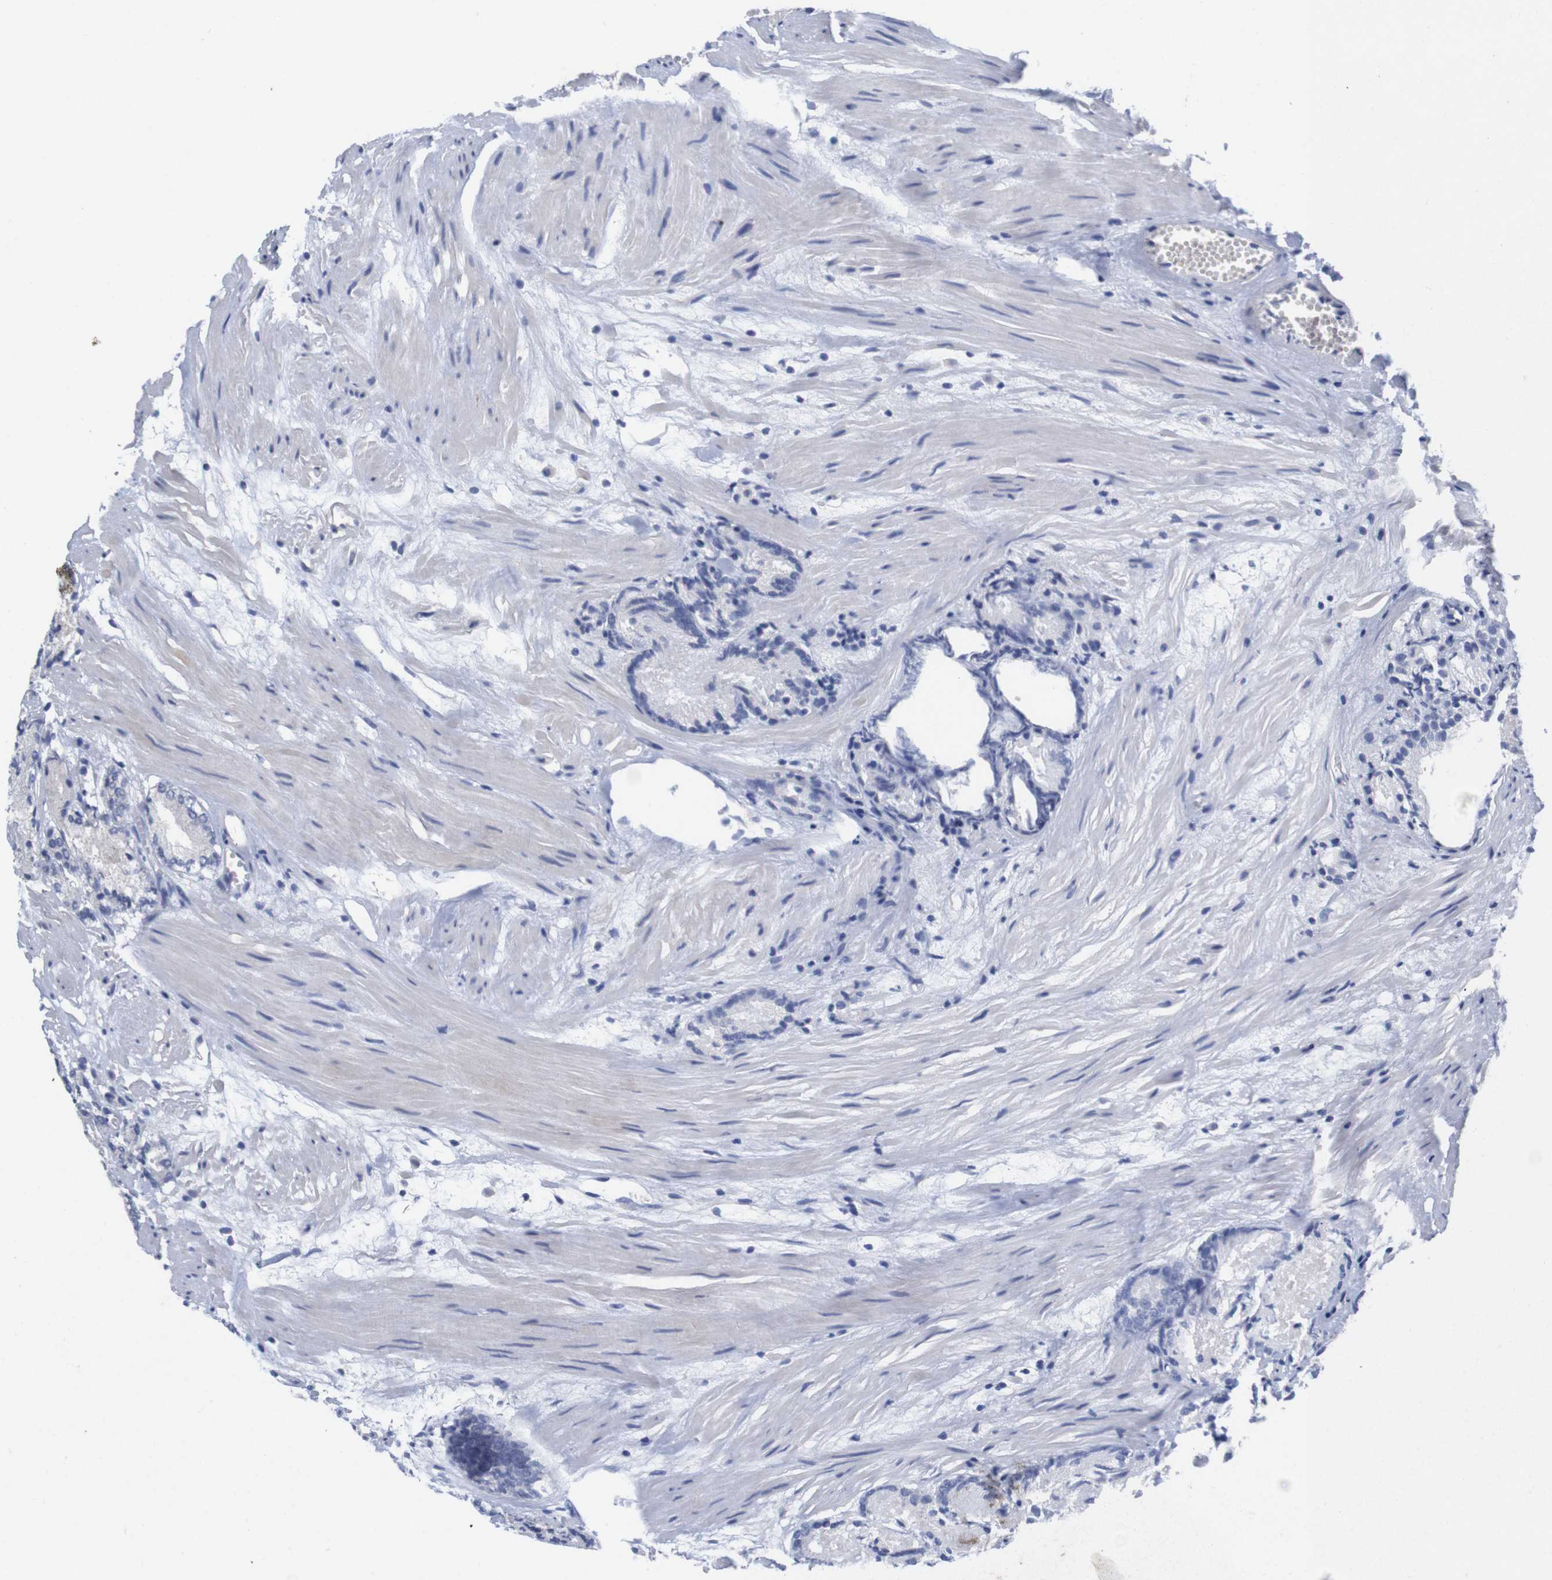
{"staining": {"intensity": "negative", "quantity": "none", "location": "none"}, "tissue": "prostate cancer", "cell_type": "Tumor cells", "image_type": "cancer", "snomed": [{"axis": "morphology", "description": "Adenocarcinoma, Low grade"}, {"axis": "topography", "description": "Prostate"}], "caption": "Micrograph shows no protein staining in tumor cells of prostate cancer (adenocarcinoma (low-grade)) tissue.", "gene": "TNNI3", "patient": {"sex": "male", "age": 72}}